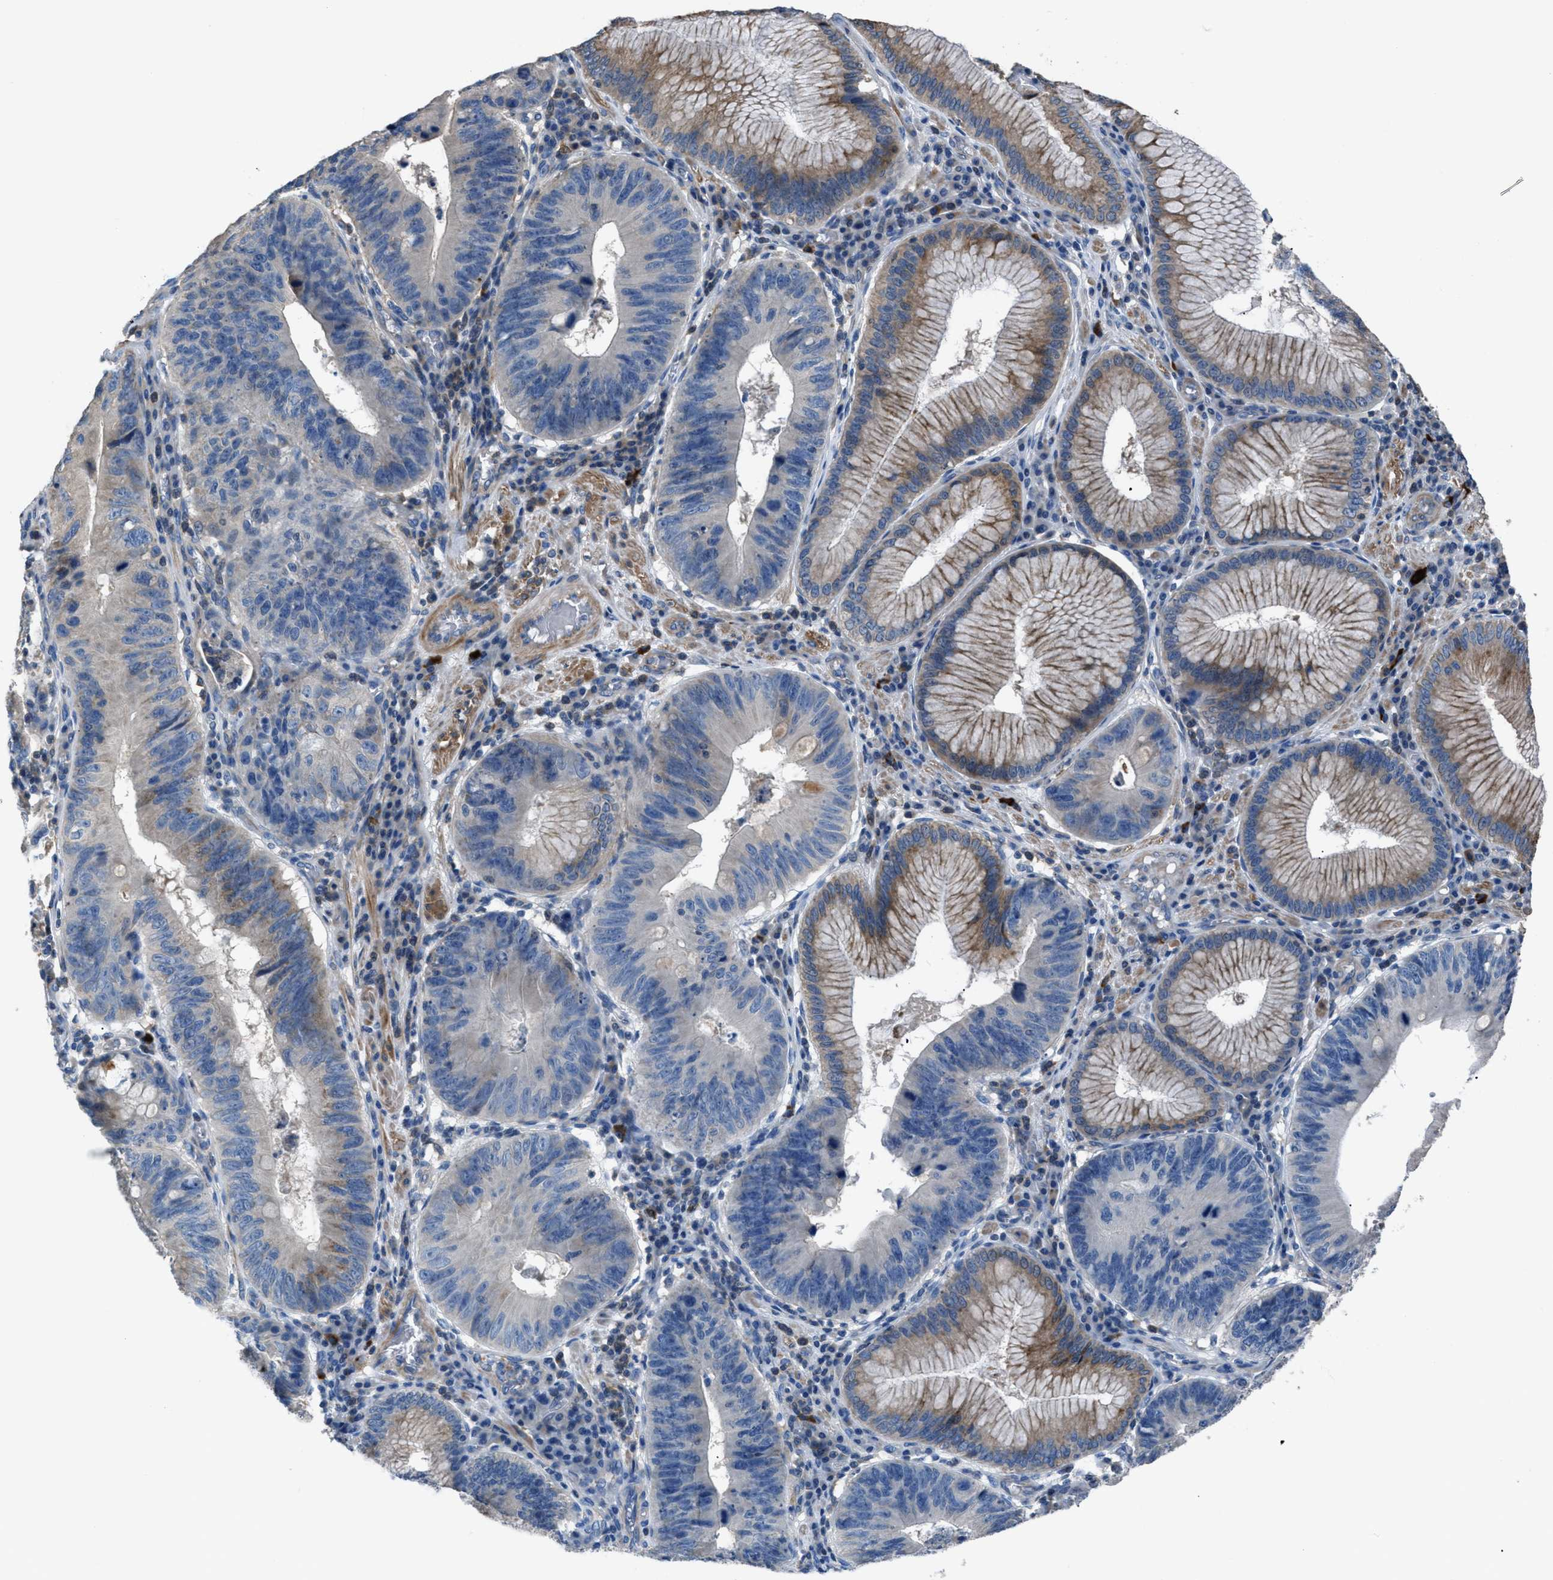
{"staining": {"intensity": "moderate", "quantity": "25%-75%", "location": "cytoplasmic/membranous"}, "tissue": "stomach cancer", "cell_type": "Tumor cells", "image_type": "cancer", "snomed": [{"axis": "morphology", "description": "Adenocarcinoma, NOS"}, {"axis": "topography", "description": "Stomach"}], "caption": "Protein staining of stomach cancer (adenocarcinoma) tissue demonstrates moderate cytoplasmic/membranous expression in about 25%-75% of tumor cells.", "gene": "SGCZ", "patient": {"sex": "male", "age": 59}}